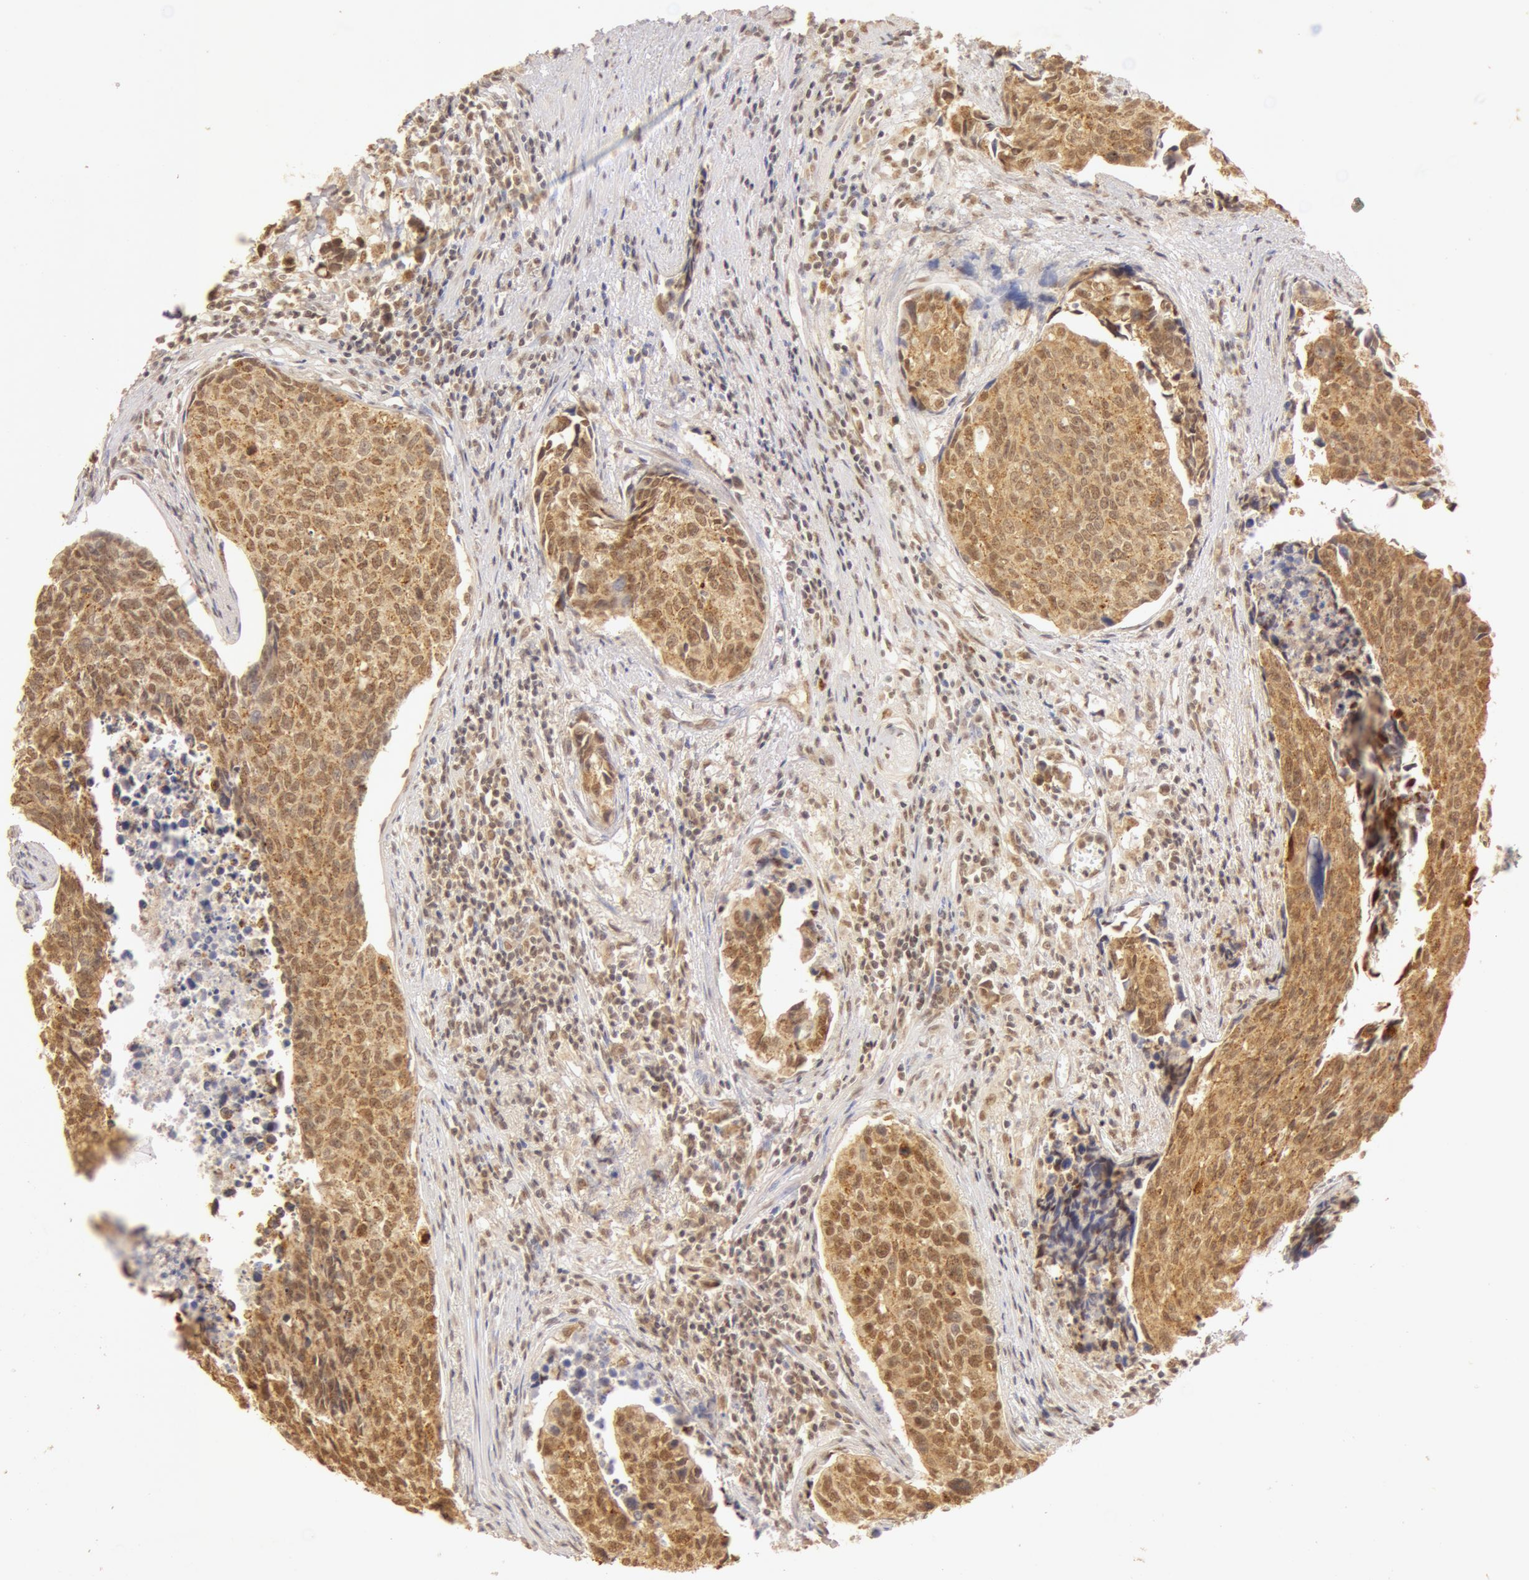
{"staining": {"intensity": "moderate", "quantity": ">75%", "location": "cytoplasmic/membranous,nuclear"}, "tissue": "urothelial cancer", "cell_type": "Tumor cells", "image_type": "cancer", "snomed": [{"axis": "morphology", "description": "Urothelial carcinoma, High grade"}, {"axis": "topography", "description": "Urinary bladder"}], "caption": "Protein expression analysis of human urothelial carcinoma (high-grade) reveals moderate cytoplasmic/membranous and nuclear expression in about >75% of tumor cells.", "gene": "SNRNP70", "patient": {"sex": "male", "age": 81}}